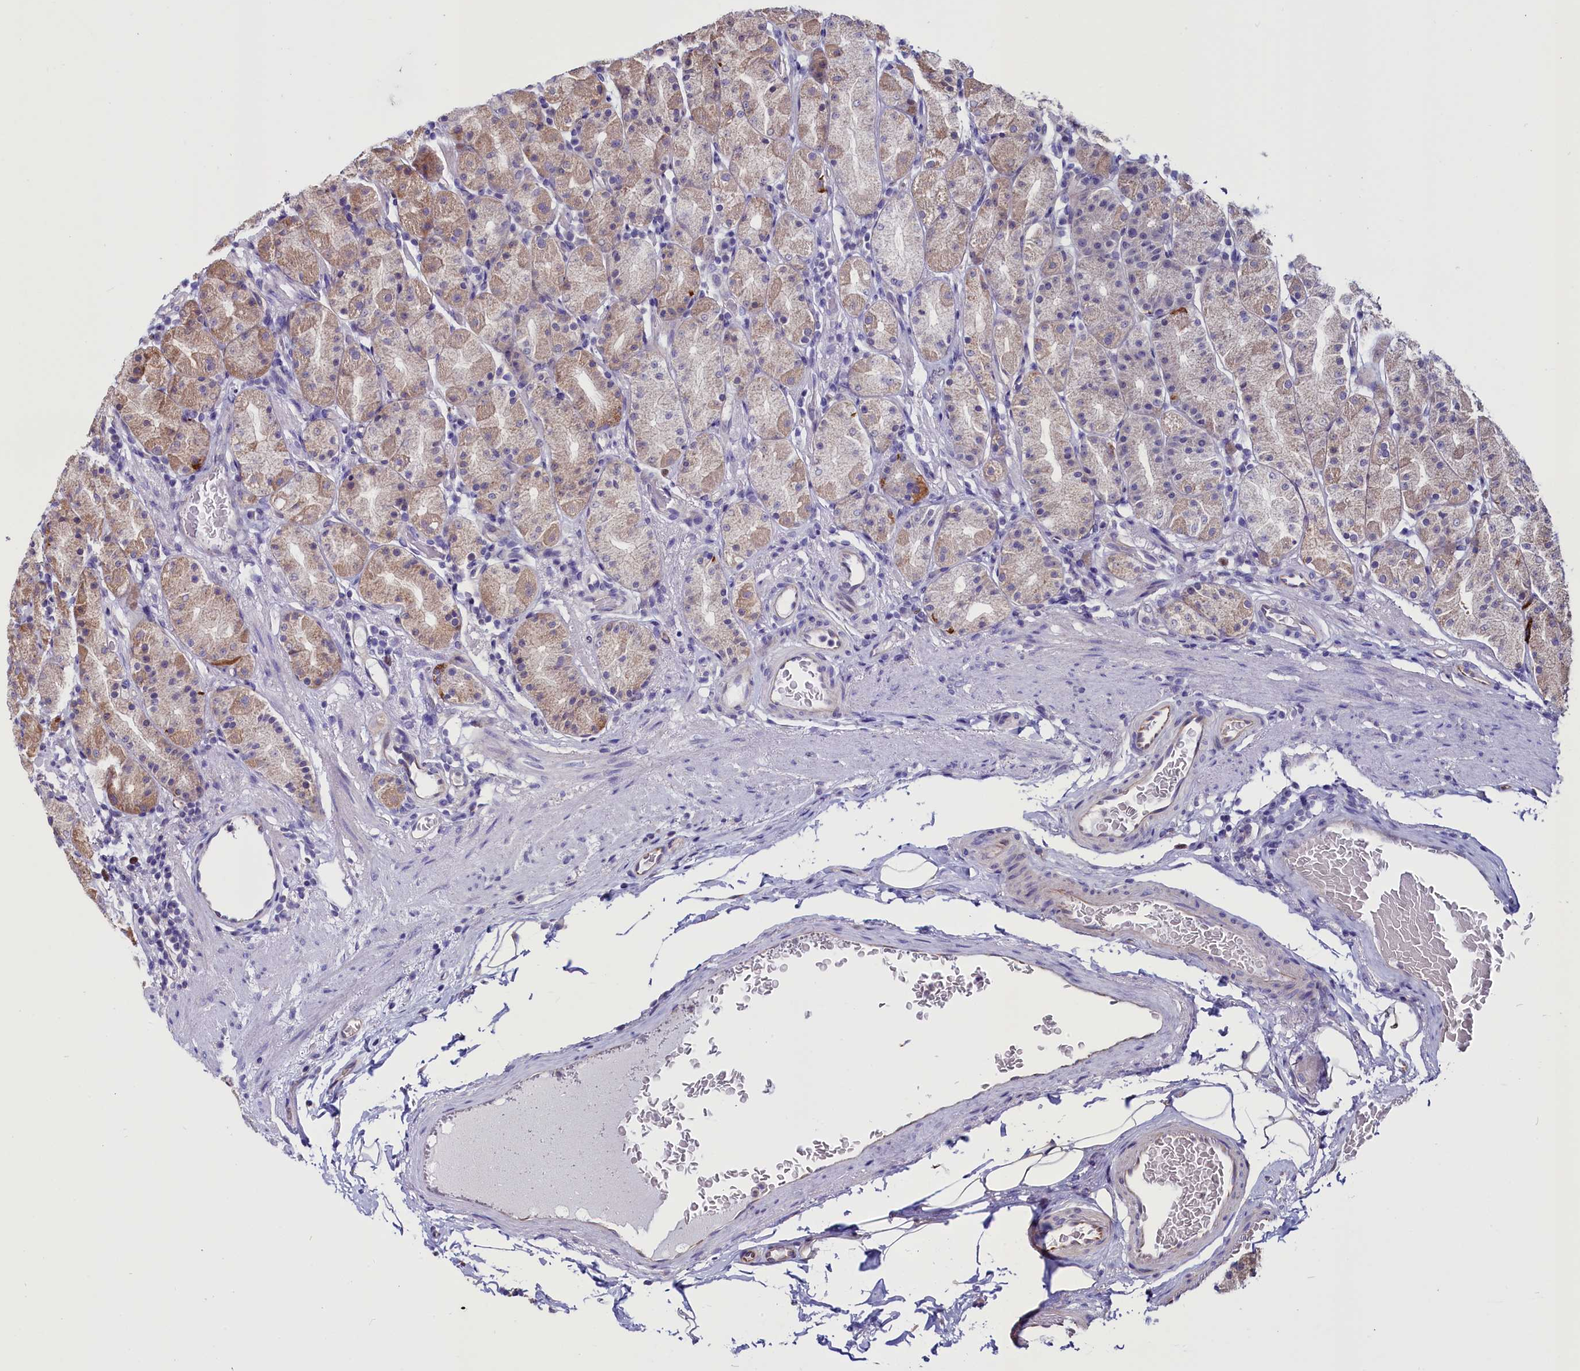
{"staining": {"intensity": "weak", "quantity": "25%-75%", "location": "cytoplasmic/membranous"}, "tissue": "stomach", "cell_type": "Glandular cells", "image_type": "normal", "snomed": [{"axis": "morphology", "description": "Normal tissue, NOS"}, {"axis": "topography", "description": "Stomach, upper"}, {"axis": "topography", "description": "Stomach, lower"}, {"axis": "topography", "description": "Small intestine"}], "caption": "Immunohistochemical staining of normal human stomach demonstrates weak cytoplasmic/membranous protein staining in approximately 25%-75% of glandular cells.", "gene": "PDILT", "patient": {"sex": "male", "age": 68}}